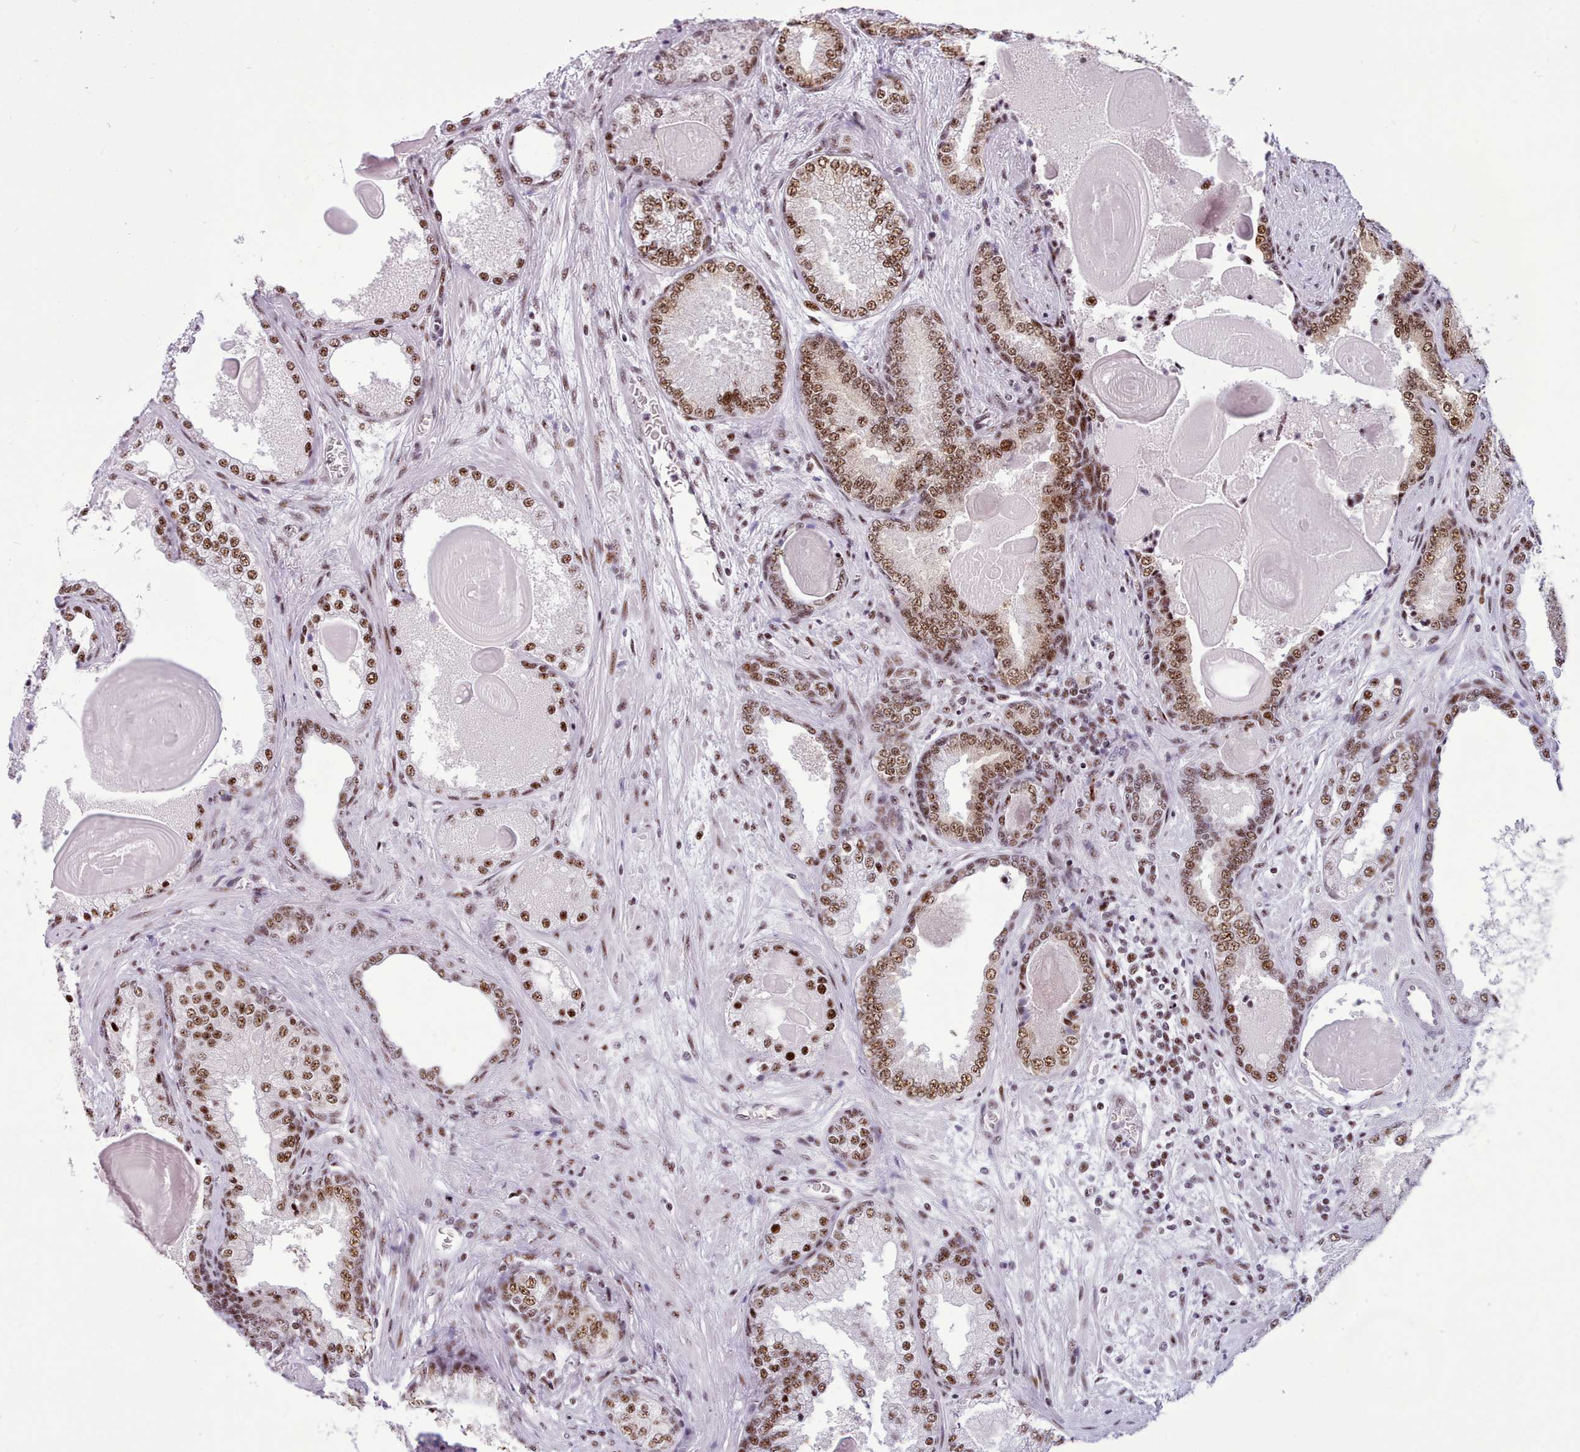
{"staining": {"intensity": "moderate", "quantity": ">75%", "location": "nuclear"}, "tissue": "prostate cancer", "cell_type": "Tumor cells", "image_type": "cancer", "snomed": [{"axis": "morphology", "description": "Adenocarcinoma, High grade"}, {"axis": "topography", "description": "Prostate"}], "caption": "Immunohistochemical staining of human prostate cancer (high-grade adenocarcinoma) demonstrates medium levels of moderate nuclear expression in about >75% of tumor cells.", "gene": "TMEM35B", "patient": {"sex": "male", "age": 63}}